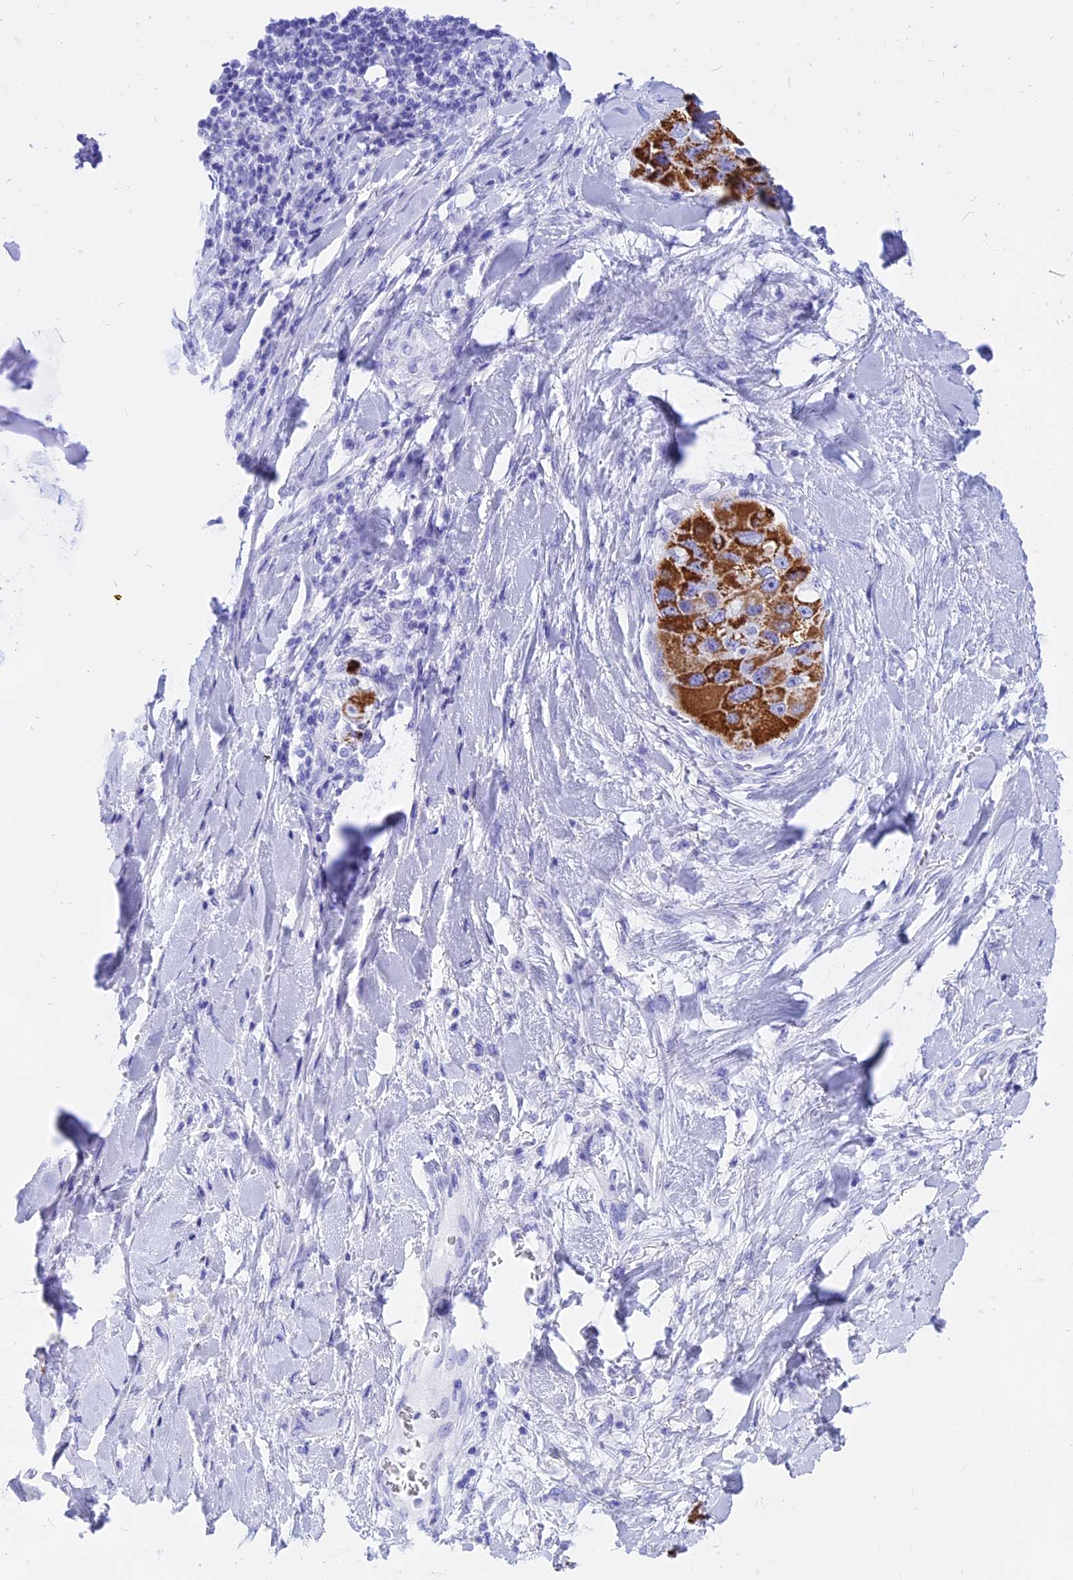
{"staining": {"intensity": "strong", "quantity": "25%-75%", "location": "cytoplasmic/membranous"}, "tissue": "lung cancer", "cell_type": "Tumor cells", "image_type": "cancer", "snomed": [{"axis": "morphology", "description": "Adenocarcinoma, NOS"}, {"axis": "topography", "description": "Lung"}], "caption": "This is a photomicrograph of immunohistochemistry staining of lung cancer, which shows strong expression in the cytoplasmic/membranous of tumor cells.", "gene": "ISCA1", "patient": {"sex": "female", "age": 54}}